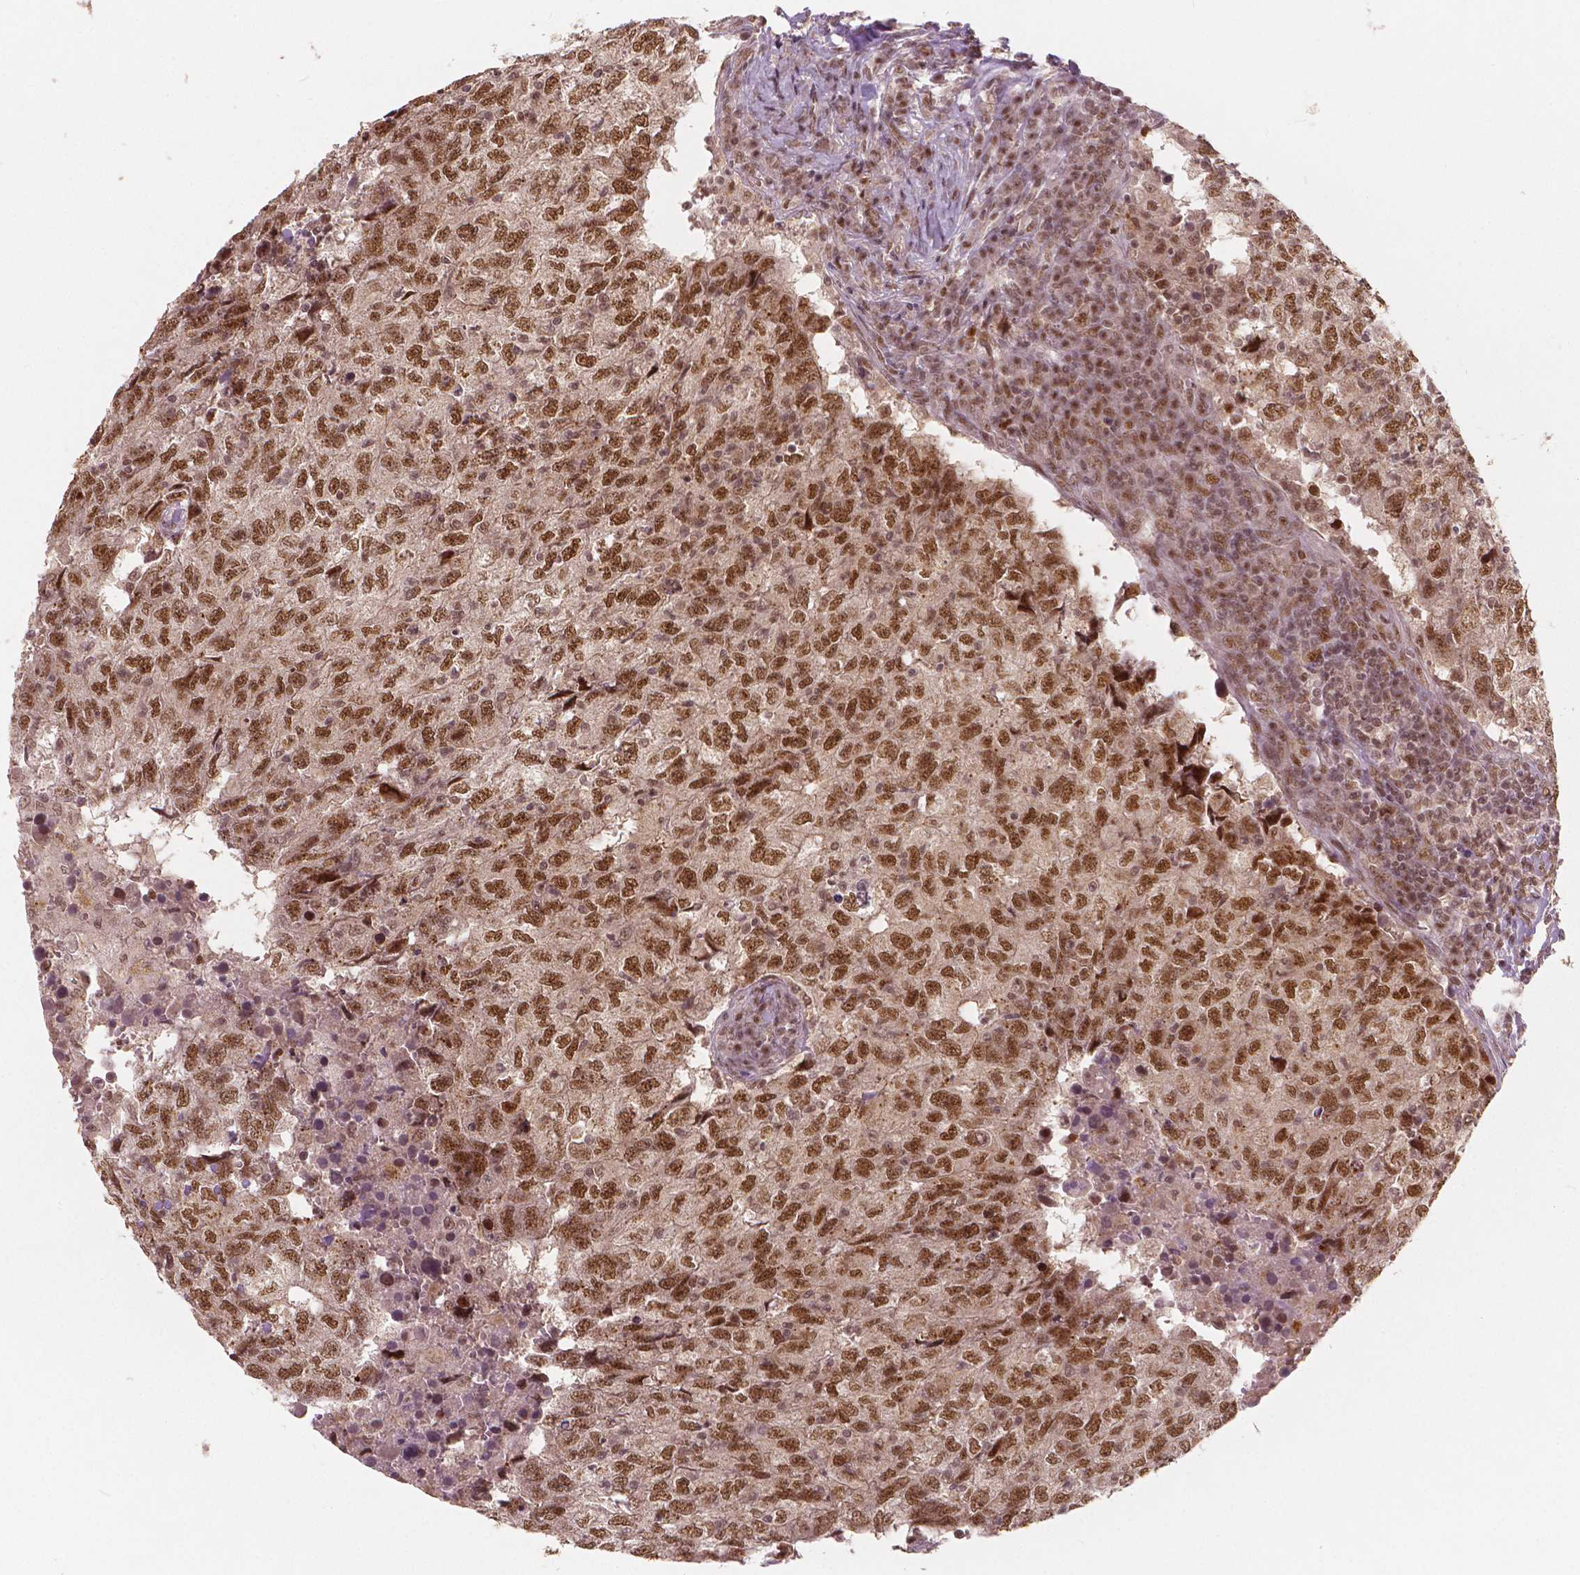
{"staining": {"intensity": "moderate", "quantity": ">75%", "location": "nuclear"}, "tissue": "breast cancer", "cell_type": "Tumor cells", "image_type": "cancer", "snomed": [{"axis": "morphology", "description": "Duct carcinoma"}, {"axis": "topography", "description": "Breast"}], "caption": "High-power microscopy captured an immunohistochemistry (IHC) histopathology image of breast intraductal carcinoma, revealing moderate nuclear positivity in about >75% of tumor cells. (DAB (3,3'-diaminobenzidine) IHC with brightfield microscopy, high magnification).", "gene": "NSD2", "patient": {"sex": "female", "age": 30}}